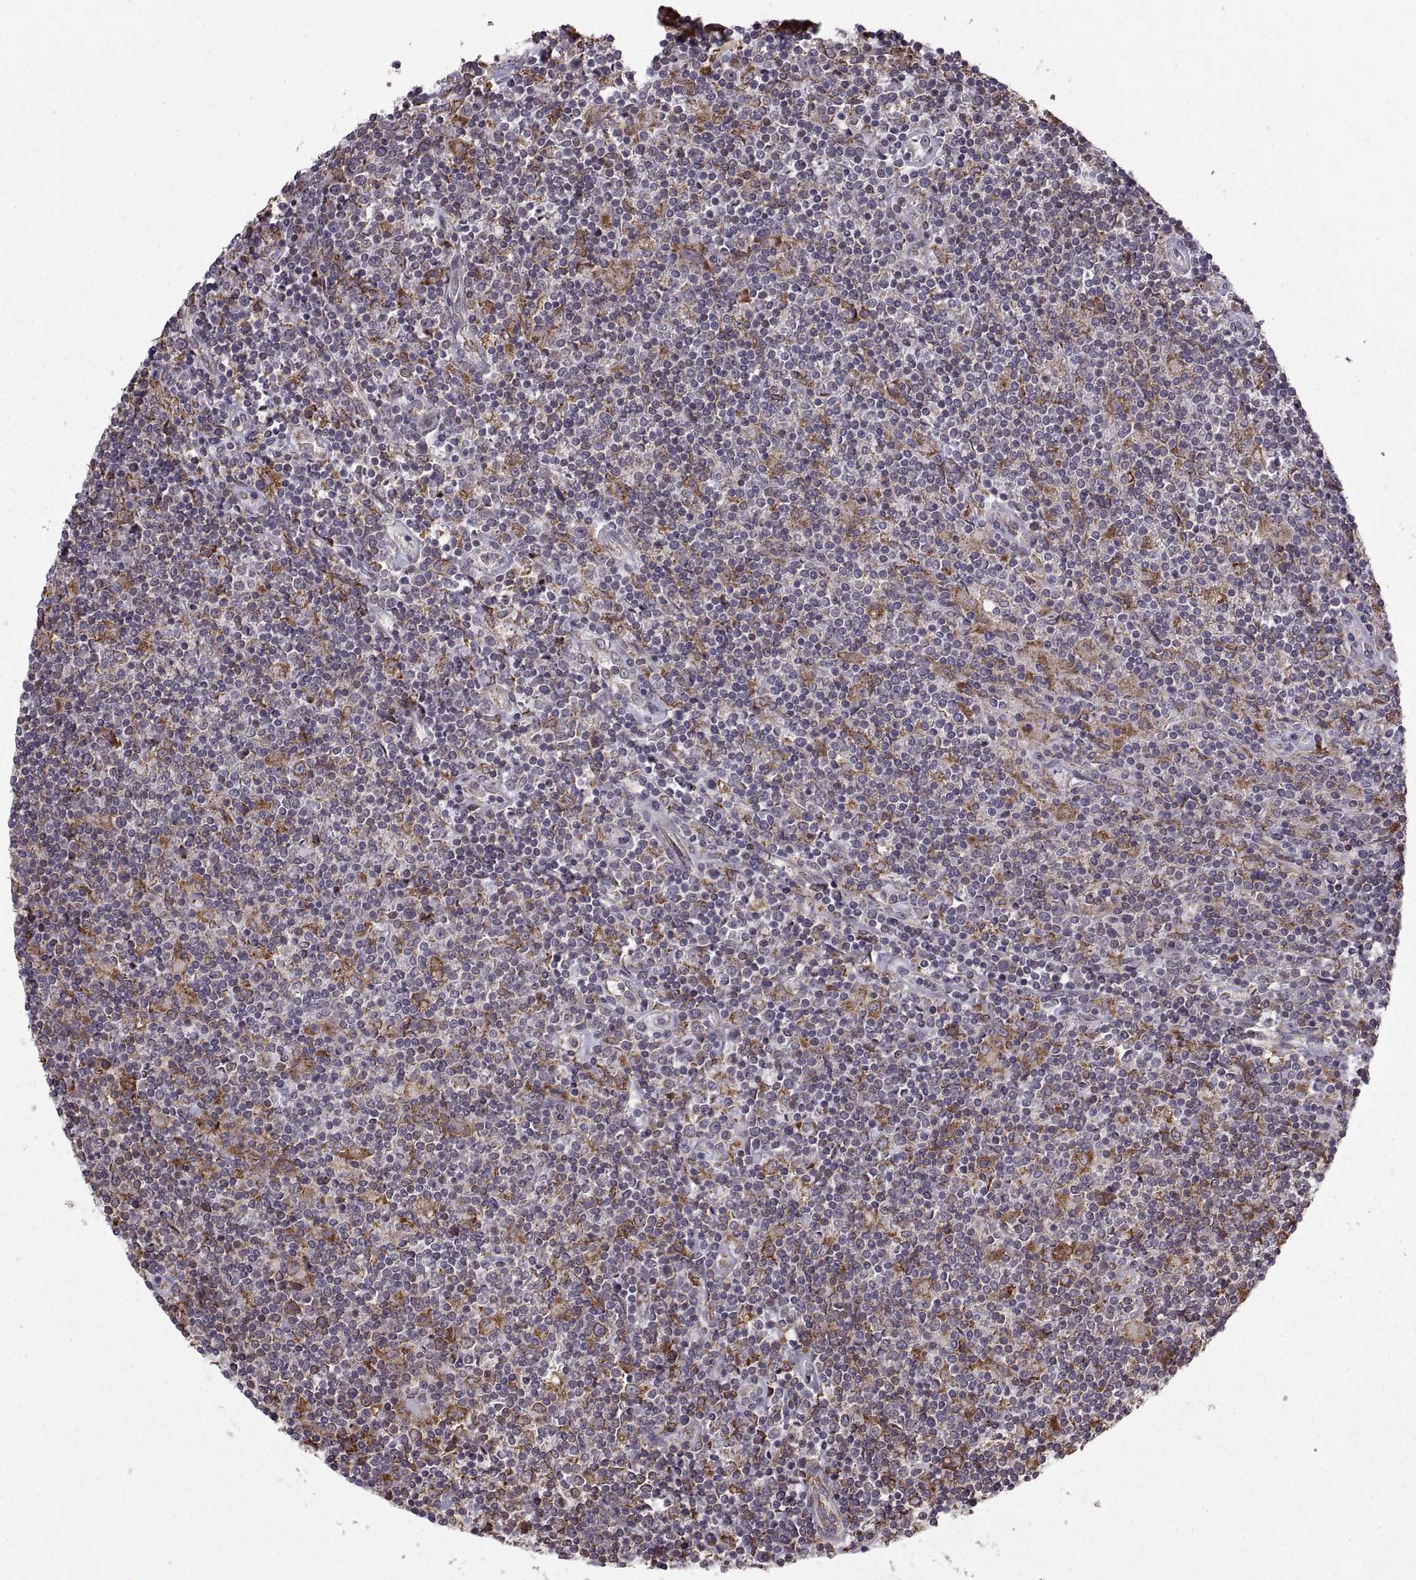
{"staining": {"intensity": "moderate", "quantity": ">75%", "location": "cytoplasmic/membranous"}, "tissue": "lymphoma", "cell_type": "Tumor cells", "image_type": "cancer", "snomed": [{"axis": "morphology", "description": "Hodgkin's disease, NOS"}, {"axis": "topography", "description": "Lymph node"}], "caption": "Moderate cytoplasmic/membranous staining is identified in approximately >75% of tumor cells in lymphoma. The protein of interest is shown in brown color, while the nuclei are stained blue.", "gene": "PDIA3", "patient": {"sex": "male", "age": 40}}